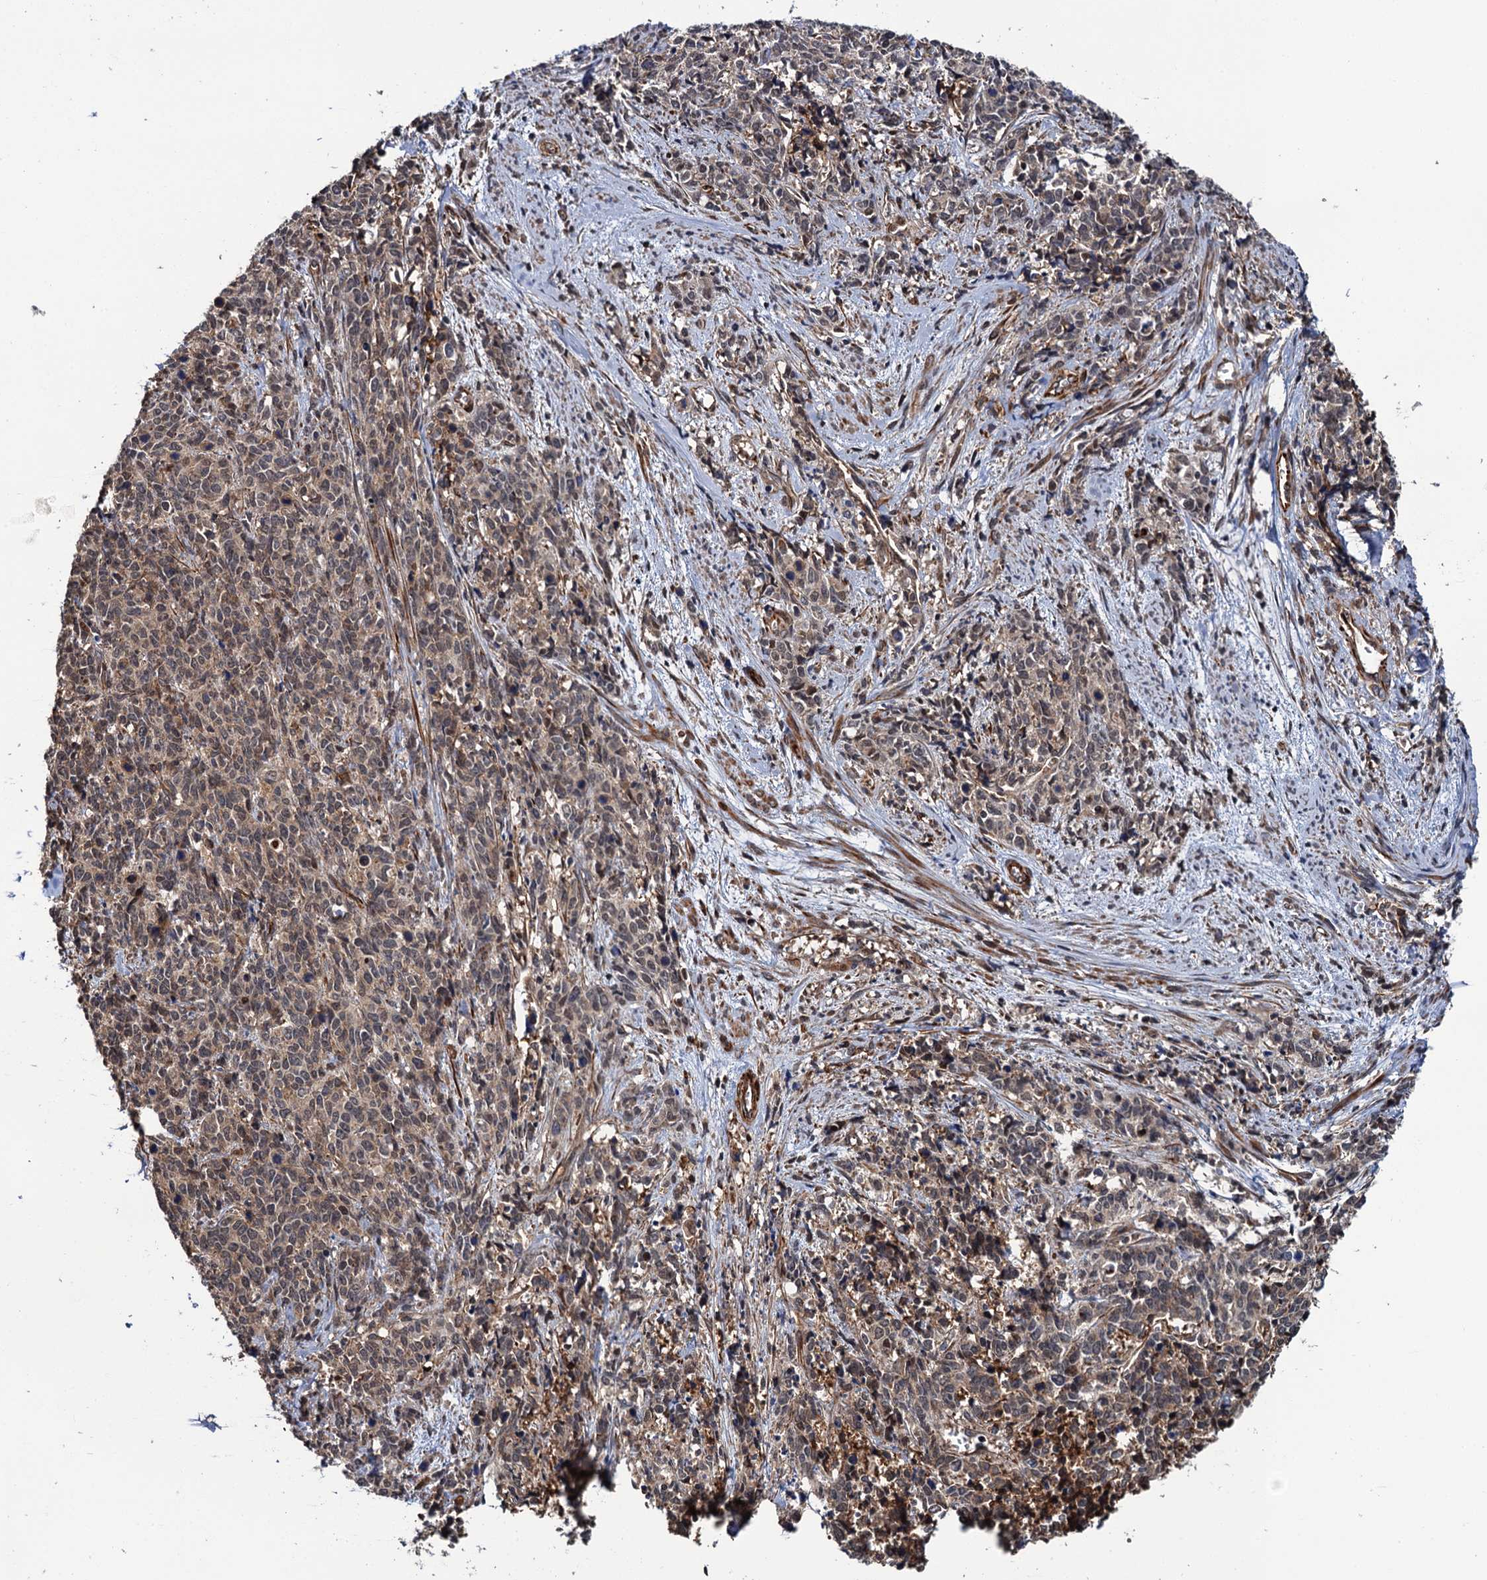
{"staining": {"intensity": "weak", "quantity": "25%-75%", "location": "cytoplasmic/membranous"}, "tissue": "cervical cancer", "cell_type": "Tumor cells", "image_type": "cancer", "snomed": [{"axis": "morphology", "description": "Squamous cell carcinoma, NOS"}, {"axis": "topography", "description": "Cervix"}], "caption": "The image reveals immunohistochemical staining of squamous cell carcinoma (cervical). There is weak cytoplasmic/membranous staining is identified in about 25%-75% of tumor cells.", "gene": "FSIP1", "patient": {"sex": "female", "age": 60}}